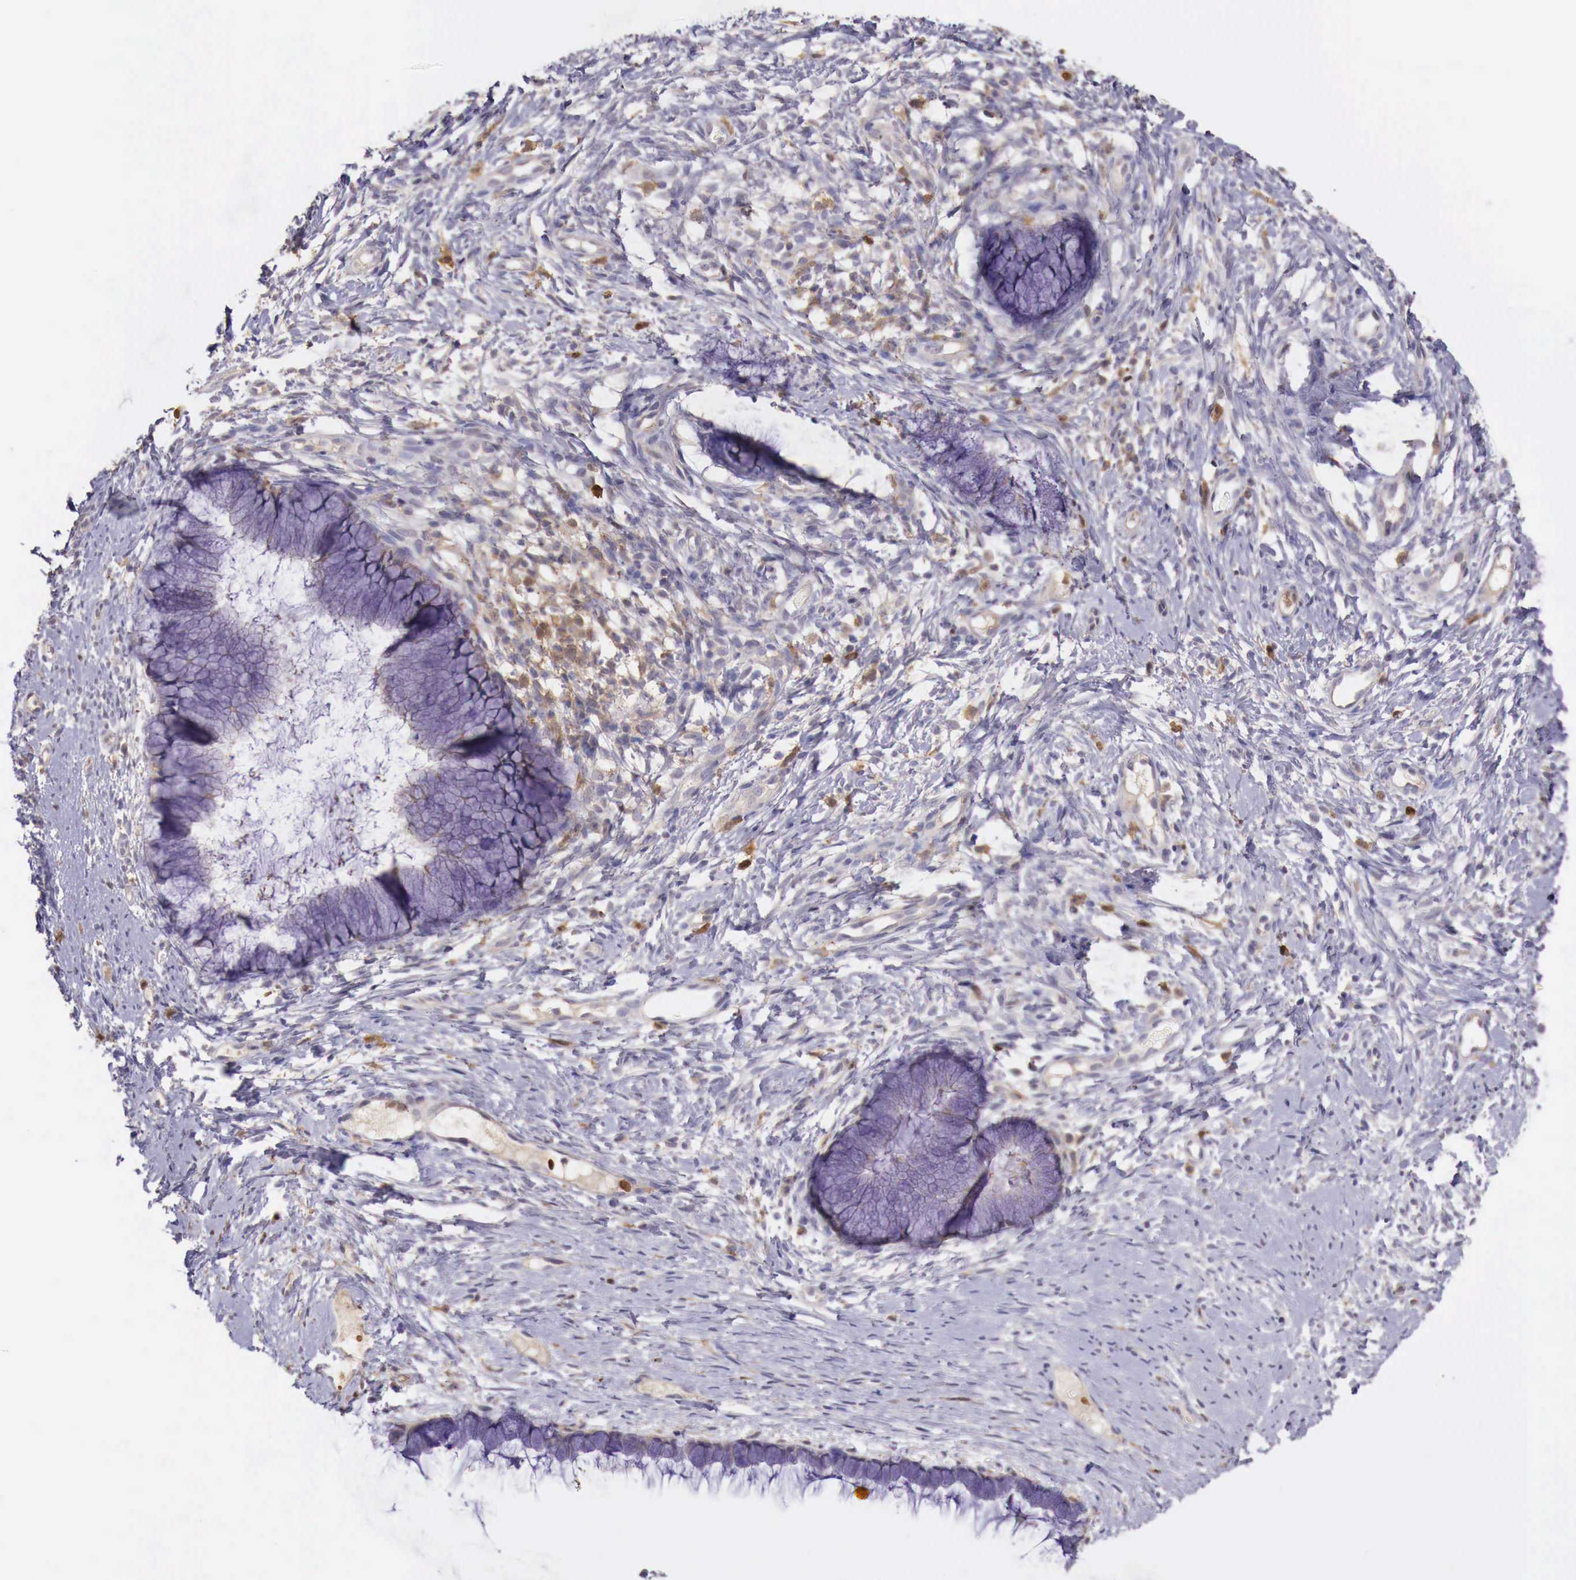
{"staining": {"intensity": "negative", "quantity": "none", "location": "none"}, "tissue": "cervix", "cell_type": "Glandular cells", "image_type": "normal", "snomed": [{"axis": "morphology", "description": "Normal tissue, NOS"}, {"axis": "topography", "description": "Cervix"}], "caption": "Immunohistochemical staining of unremarkable cervix demonstrates no significant staining in glandular cells.", "gene": "GAB2", "patient": {"sex": "female", "age": 82}}